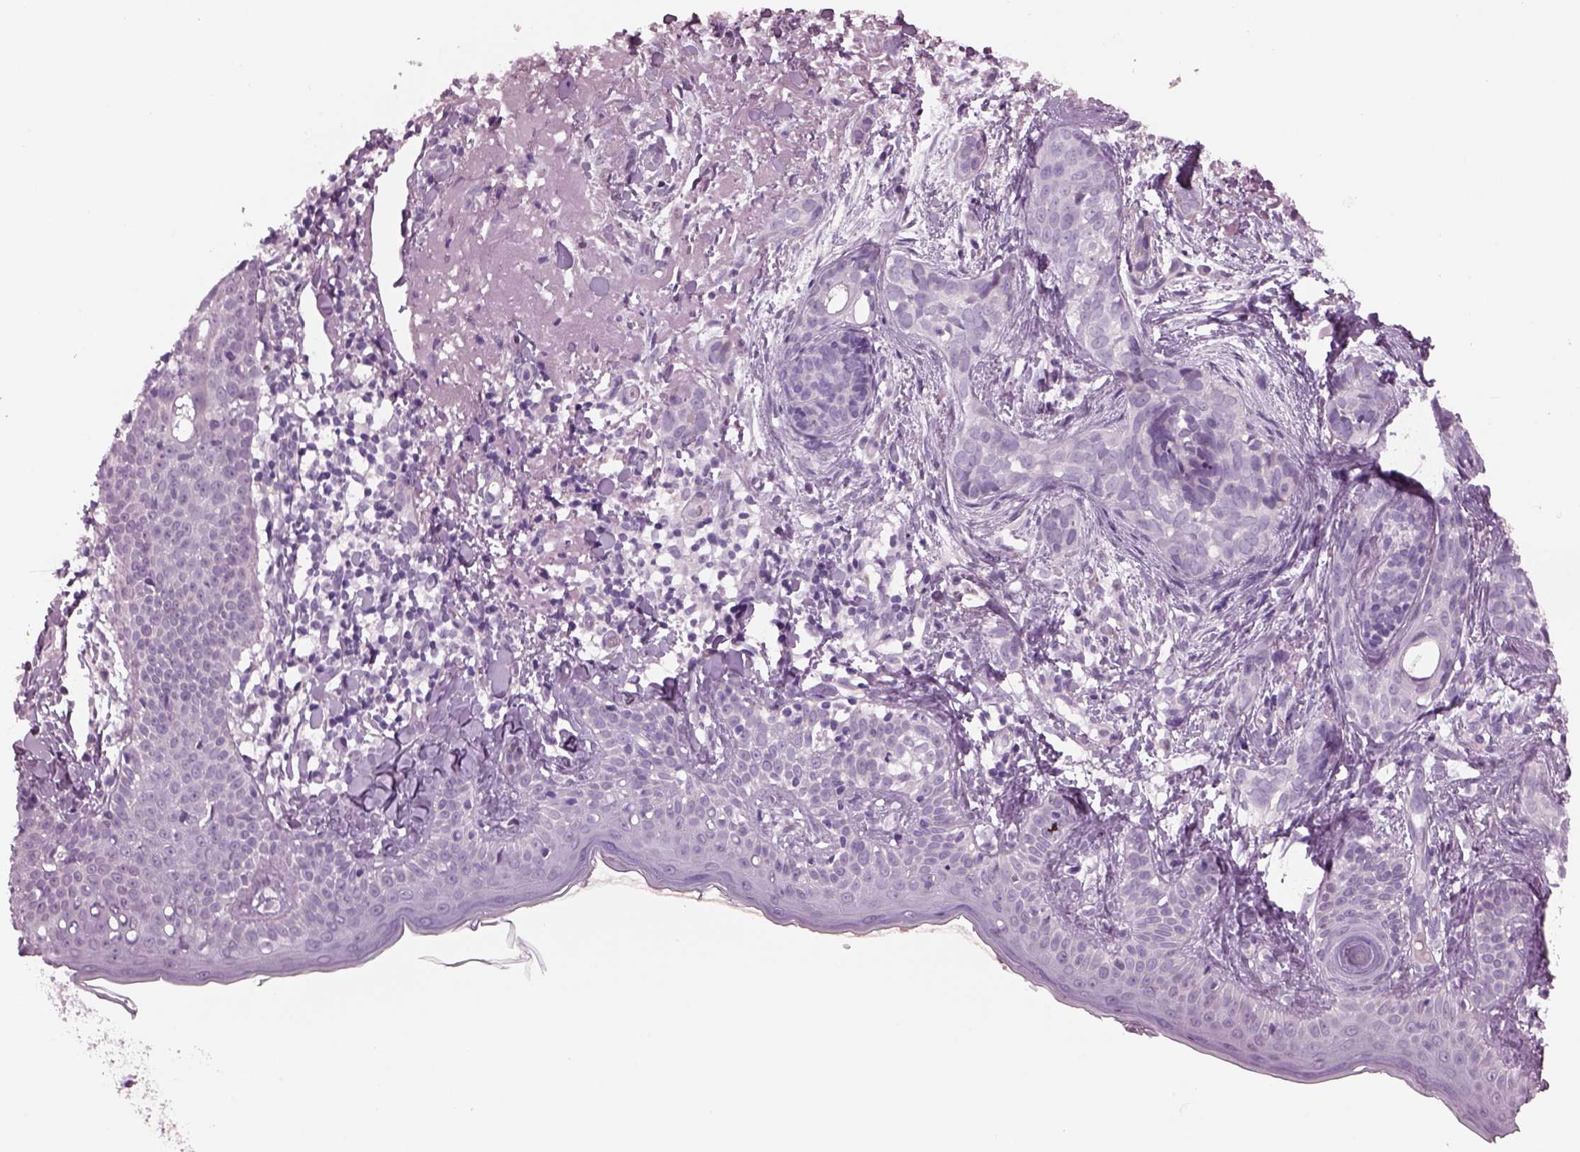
{"staining": {"intensity": "negative", "quantity": "none", "location": "none"}, "tissue": "skin cancer", "cell_type": "Tumor cells", "image_type": "cancer", "snomed": [{"axis": "morphology", "description": "Basal cell carcinoma"}, {"axis": "topography", "description": "Skin"}], "caption": "Histopathology image shows no protein expression in tumor cells of basal cell carcinoma (skin) tissue.", "gene": "CYLC1", "patient": {"sex": "male", "age": 87}}